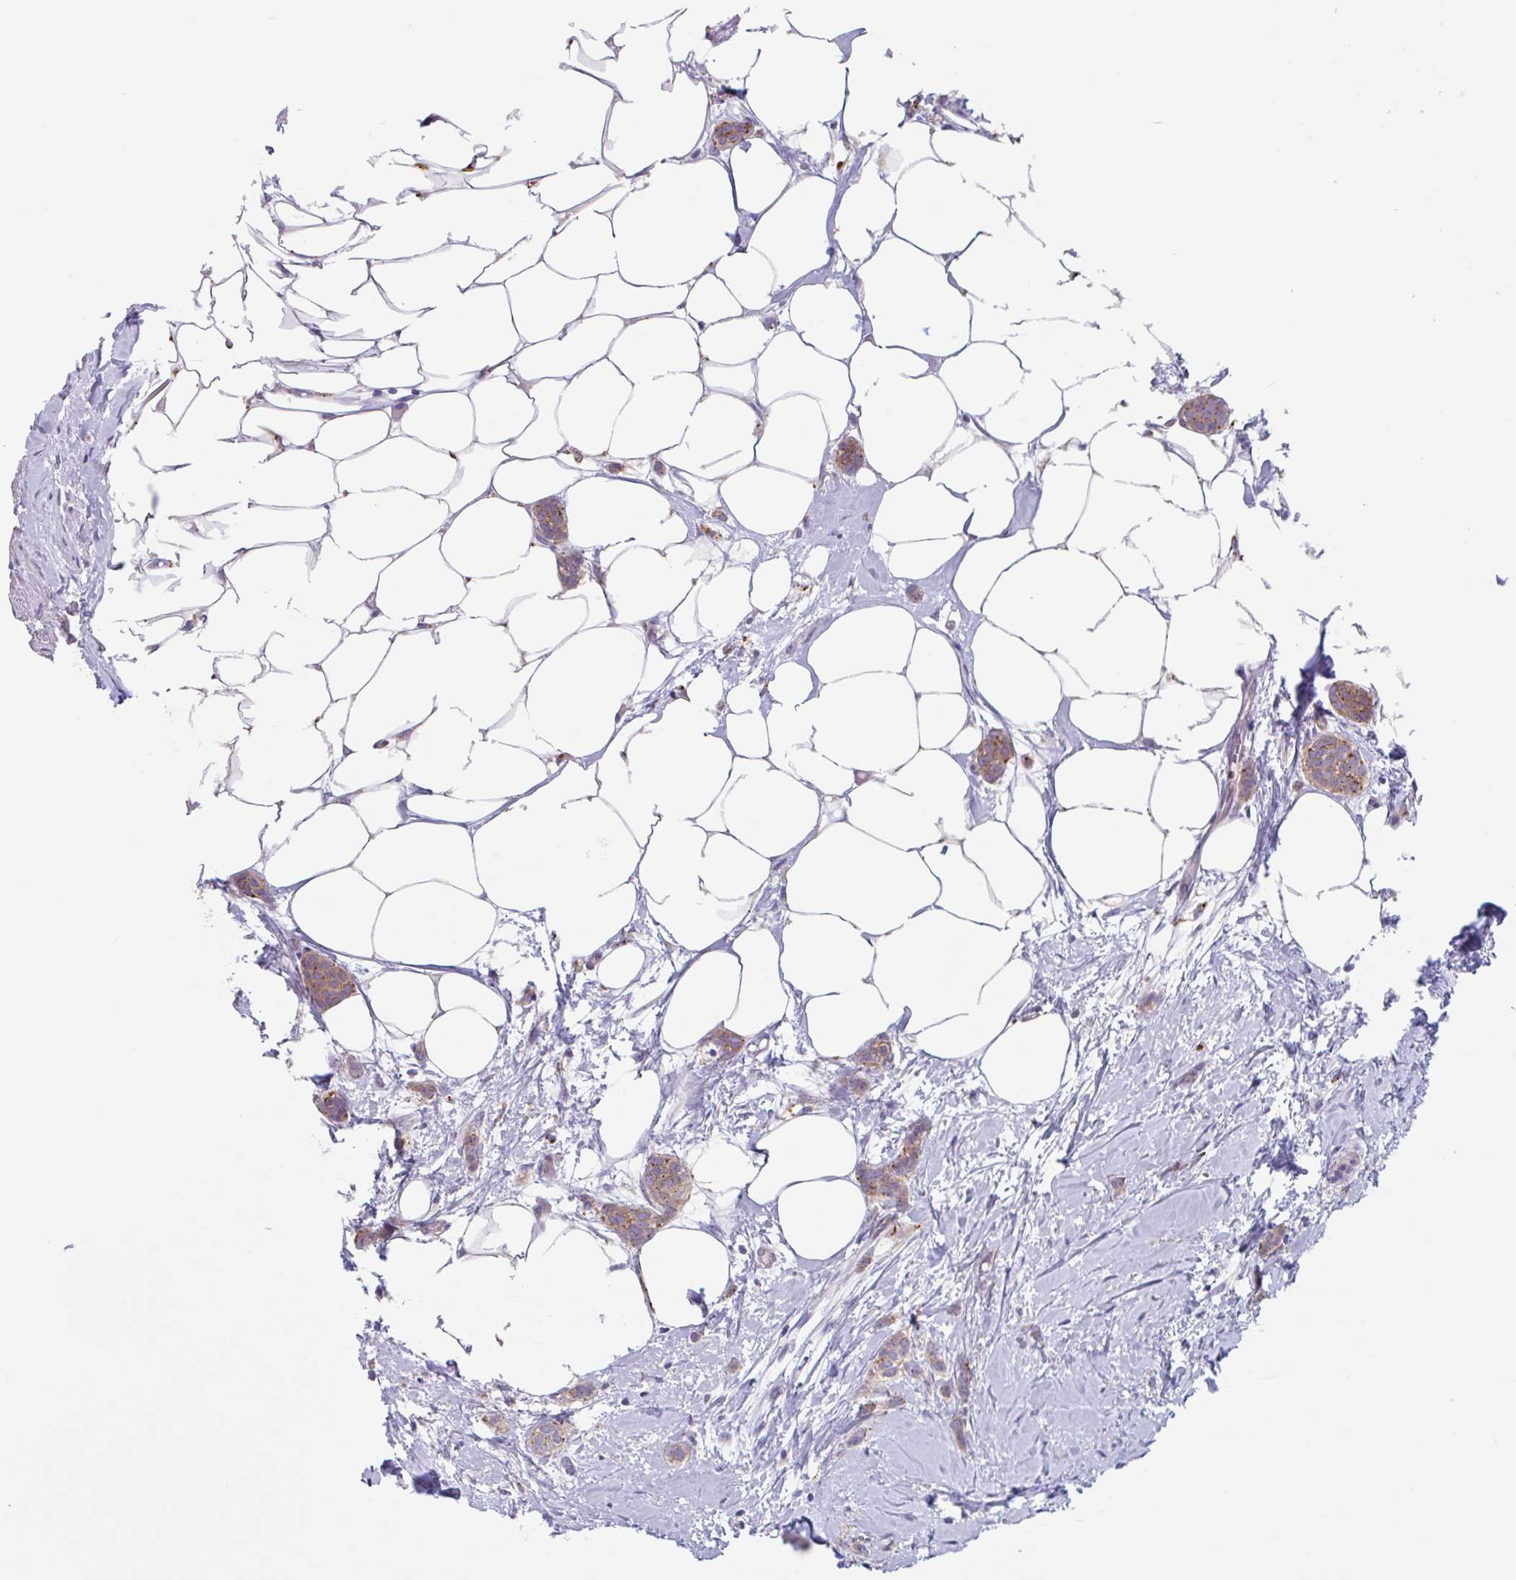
{"staining": {"intensity": "moderate", "quantity": ">75%", "location": "cytoplasmic/membranous"}, "tissue": "breast cancer", "cell_type": "Tumor cells", "image_type": "cancer", "snomed": [{"axis": "morphology", "description": "Duct carcinoma"}, {"axis": "topography", "description": "Breast"}], "caption": "An immunohistochemistry photomicrograph of tumor tissue is shown. Protein staining in brown labels moderate cytoplasmic/membranous positivity in breast cancer within tumor cells. (DAB (3,3'-diaminobenzidine) = brown stain, brightfield microscopy at high magnification).", "gene": "LENG9", "patient": {"sex": "female", "age": 72}}